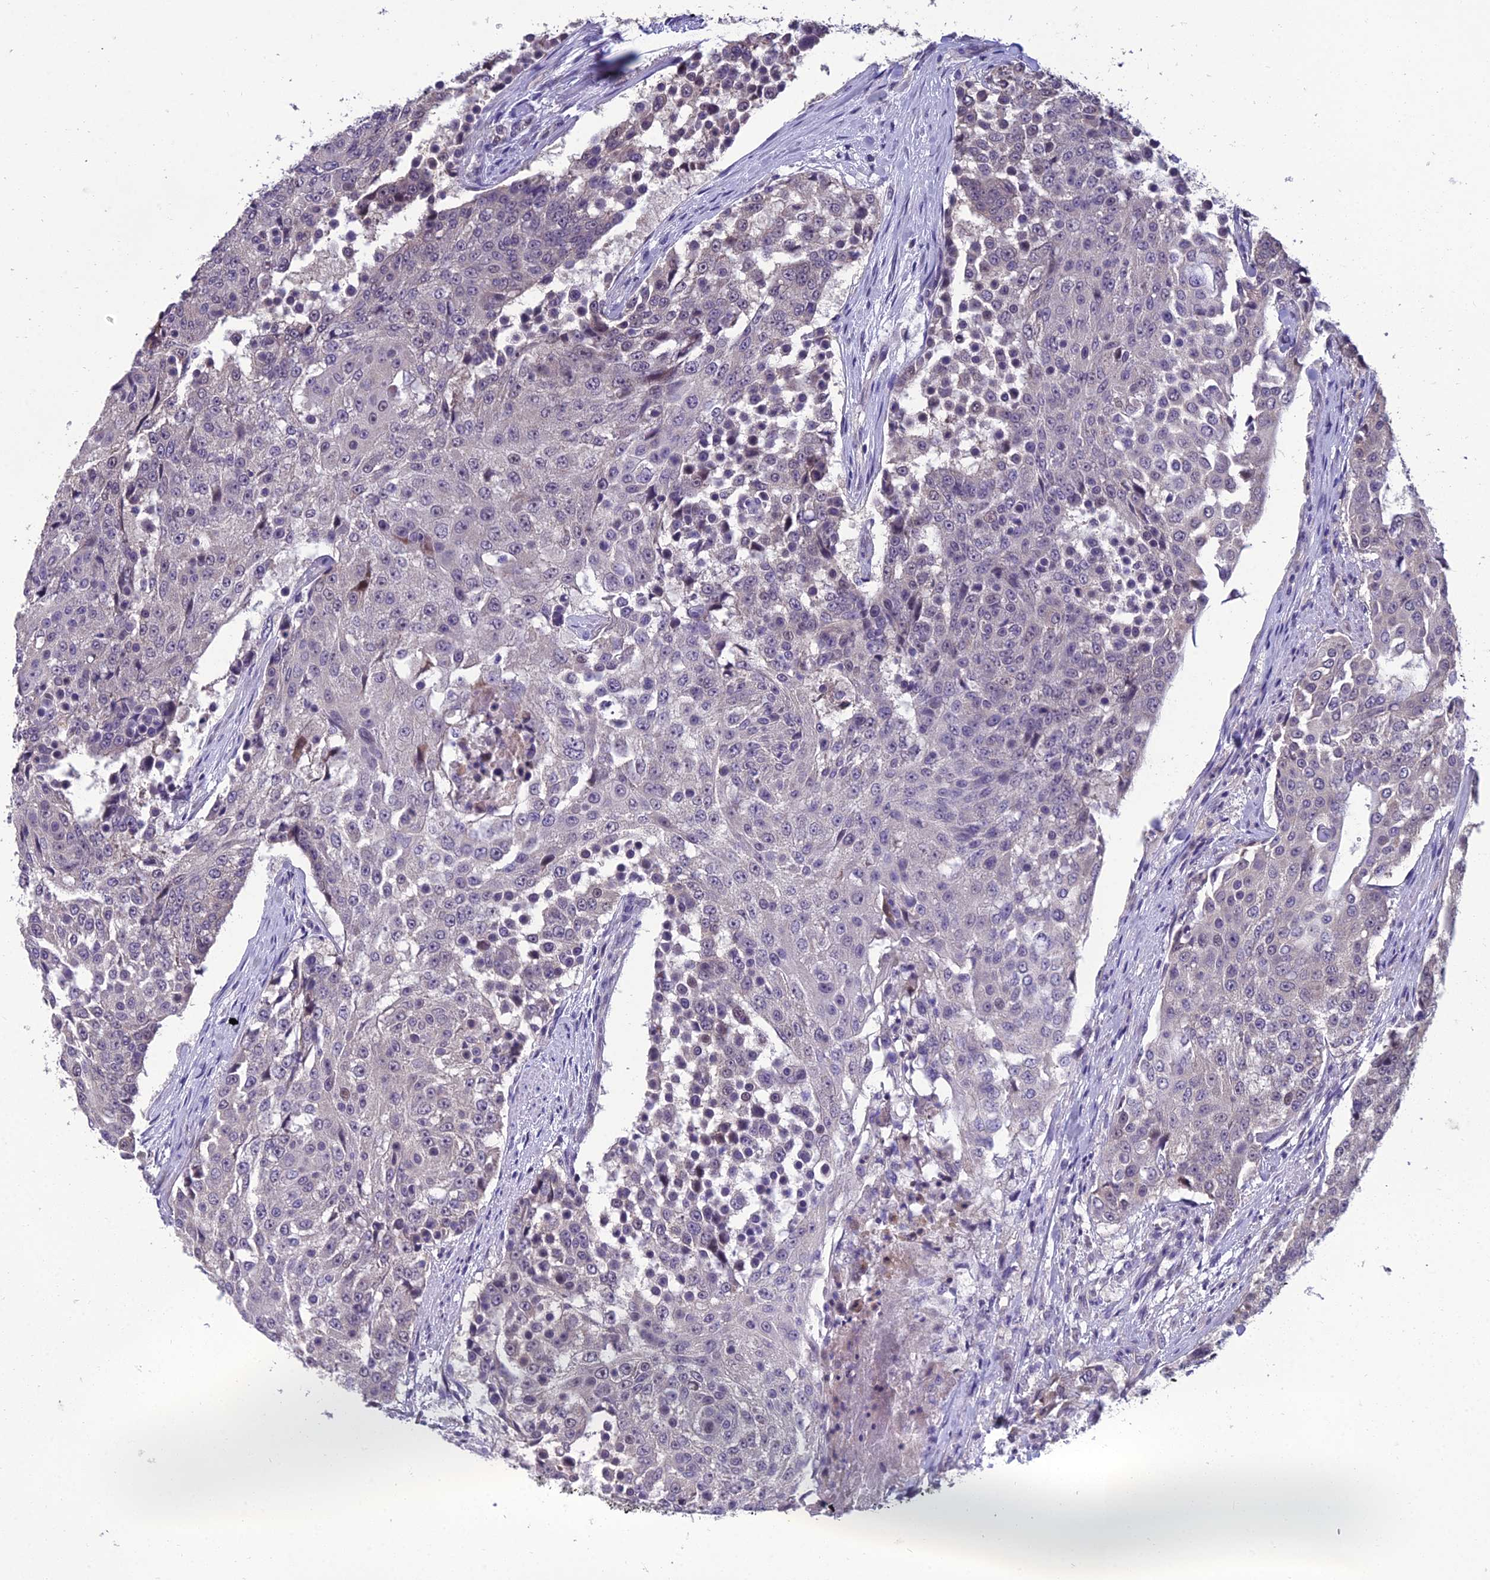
{"staining": {"intensity": "negative", "quantity": "none", "location": "none"}, "tissue": "urothelial cancer", "cell_type": "Tumor cells", "image_type": "cancer", "snomed": [{"axis": "morphology", "description": "Urothelial carcinoma, High grade"}, {"axis": "topography", "description": "Urinary bladder"}], "caption": "Urothelial cancer was stained to show a protein in brown. There is no significant staining in tumor cells. Brightfield microscopy of immunohistochemistry stained with DAB (brown) and hematoxylin (blue), captured at high magnification.", "gene": "GRWD1", "patient": {"sex": "female", "age": 63}}